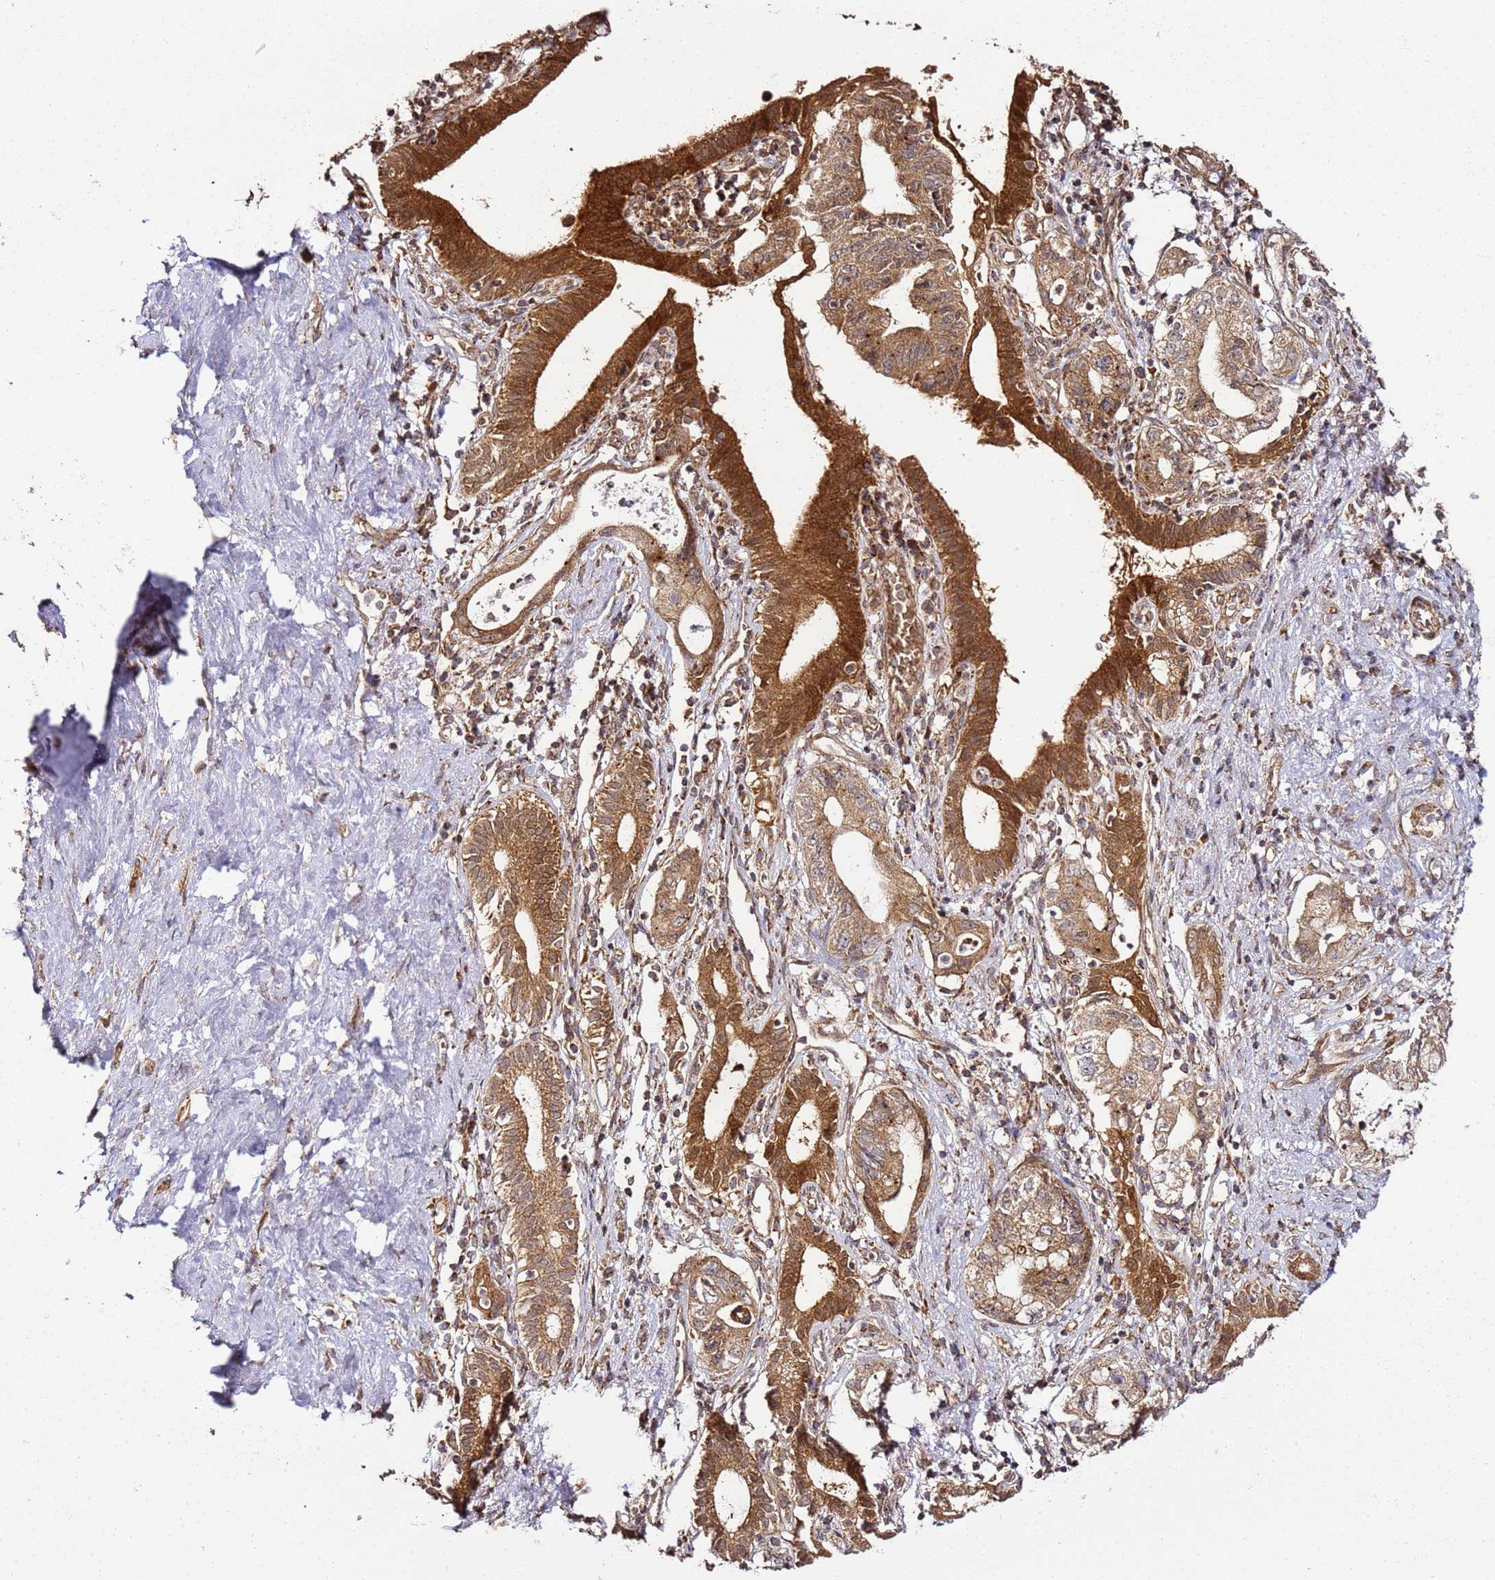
{"staining": {"intensity": "strong", "quantity": ">75%", "location": "cytoplasmic/membranous"}, "tissue": "pancreatic cancer", "cell_type": "Tumor cells", "image_type": "cancer", "snomed": [{"axis": "morphology", "description": "Adenocarcinoma, NOS"}, {"axis": "topography", "description": "Pancreas"}], "caption": "Strong cytoplasmic/membranous expression for a protein is present in about >75% of tumor cells of pancreatic adenocarcinoma using immunohistochemistry (IHC).", "gene": "TM2D2", "patient": {"sex": "female", "age": 73}}